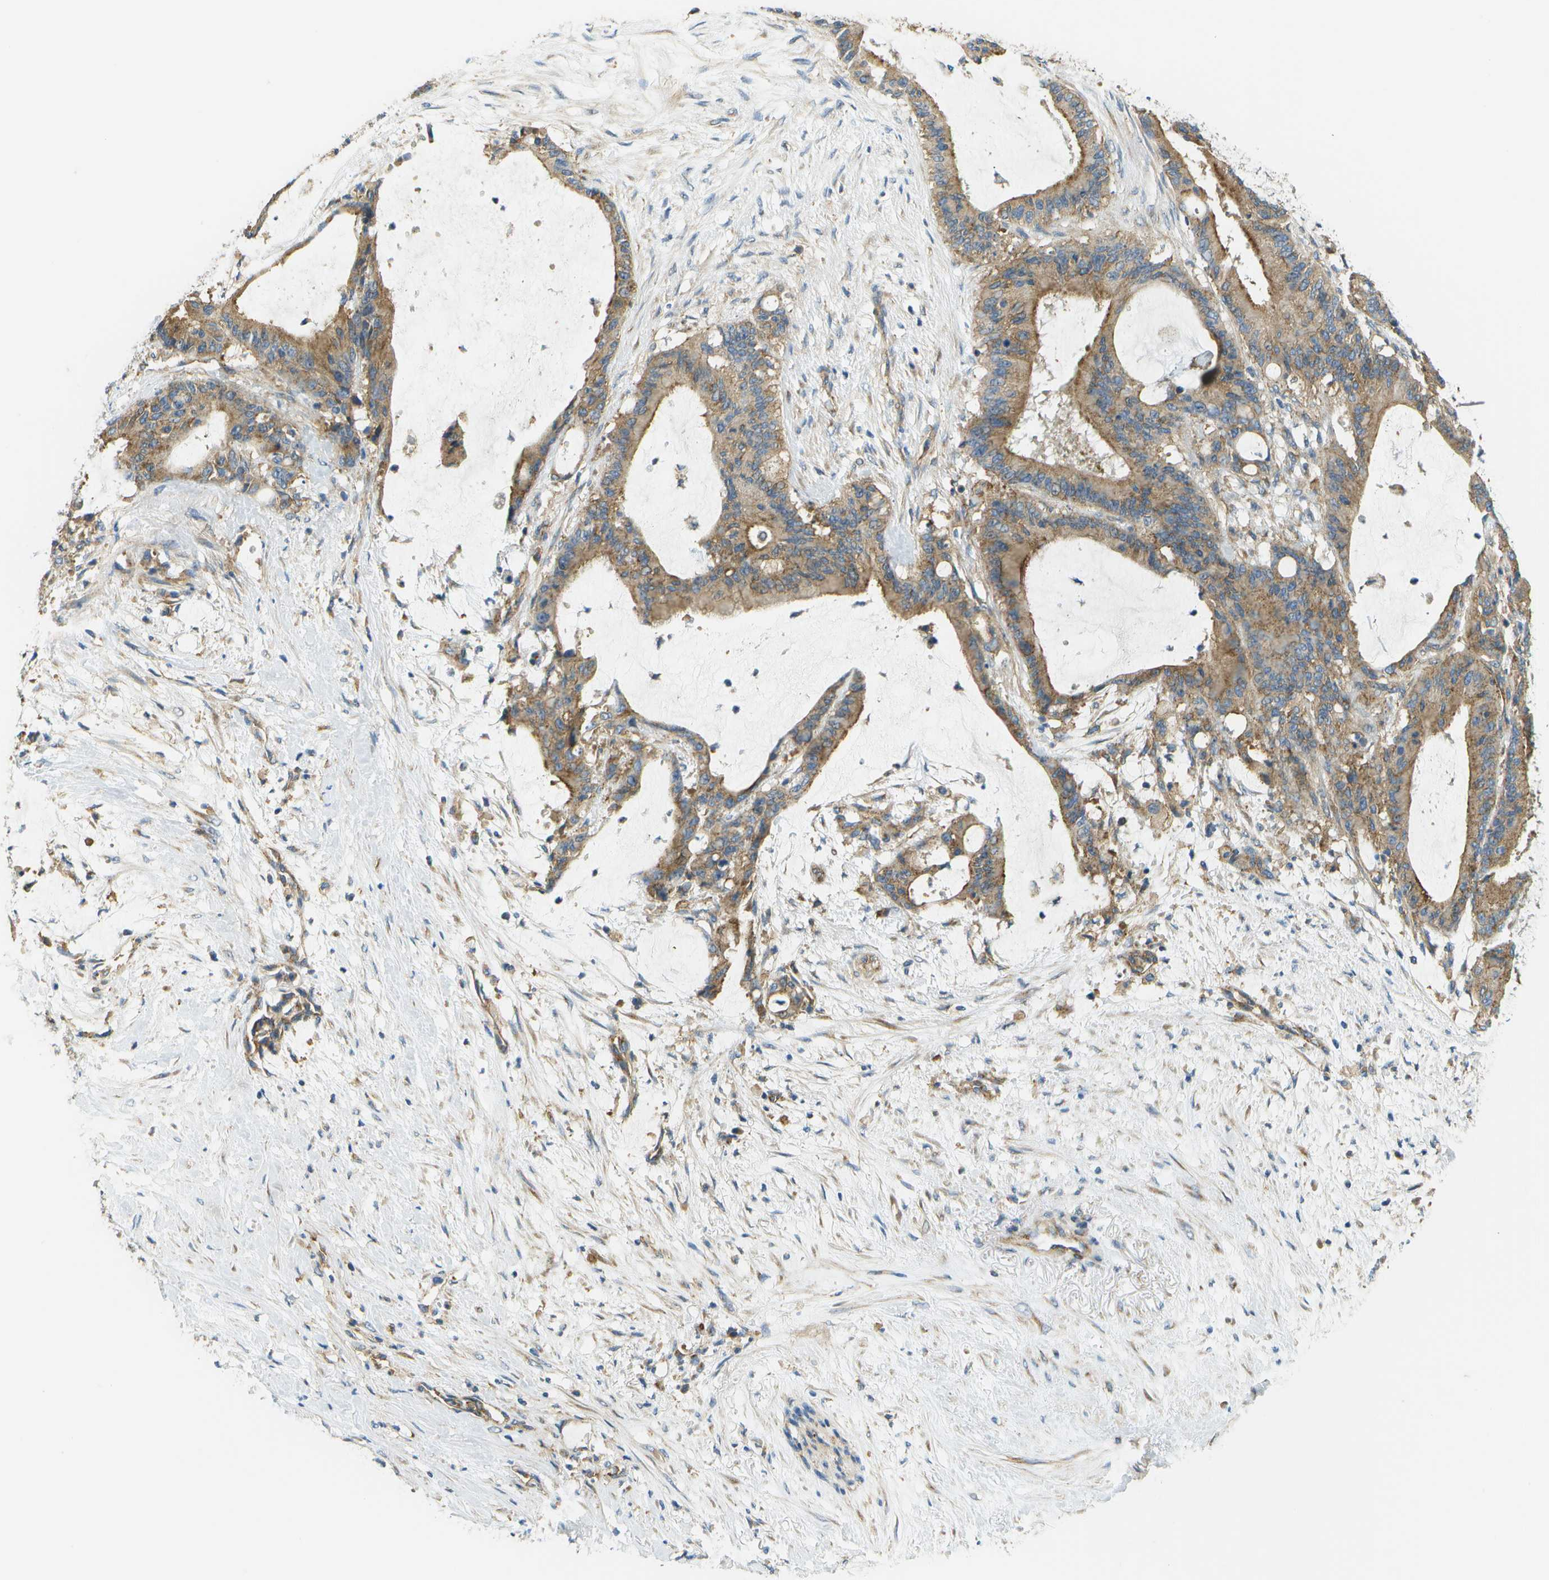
{"staining": {"intensity": "moderate", "quantity": ">75%", "location": "cytoplasmic/membranous"}, "tissue": "liver cancer", "cell_type": "Tumor cells", "image_type": "cancer", "snomed": [{"axis": "morphology", "description": "Cholangiocarcinoma"}, {"axis": "topography", "description": "Liver"}], "caption": "This image reveals immunohistochemistry (IHC) staining of human liver cancer, with medium moderate cytoplasmic/membranous staining in about >75% of tumor cells.", "gene": "CLTC", "patient": {"sex": "female", "age": 73}}